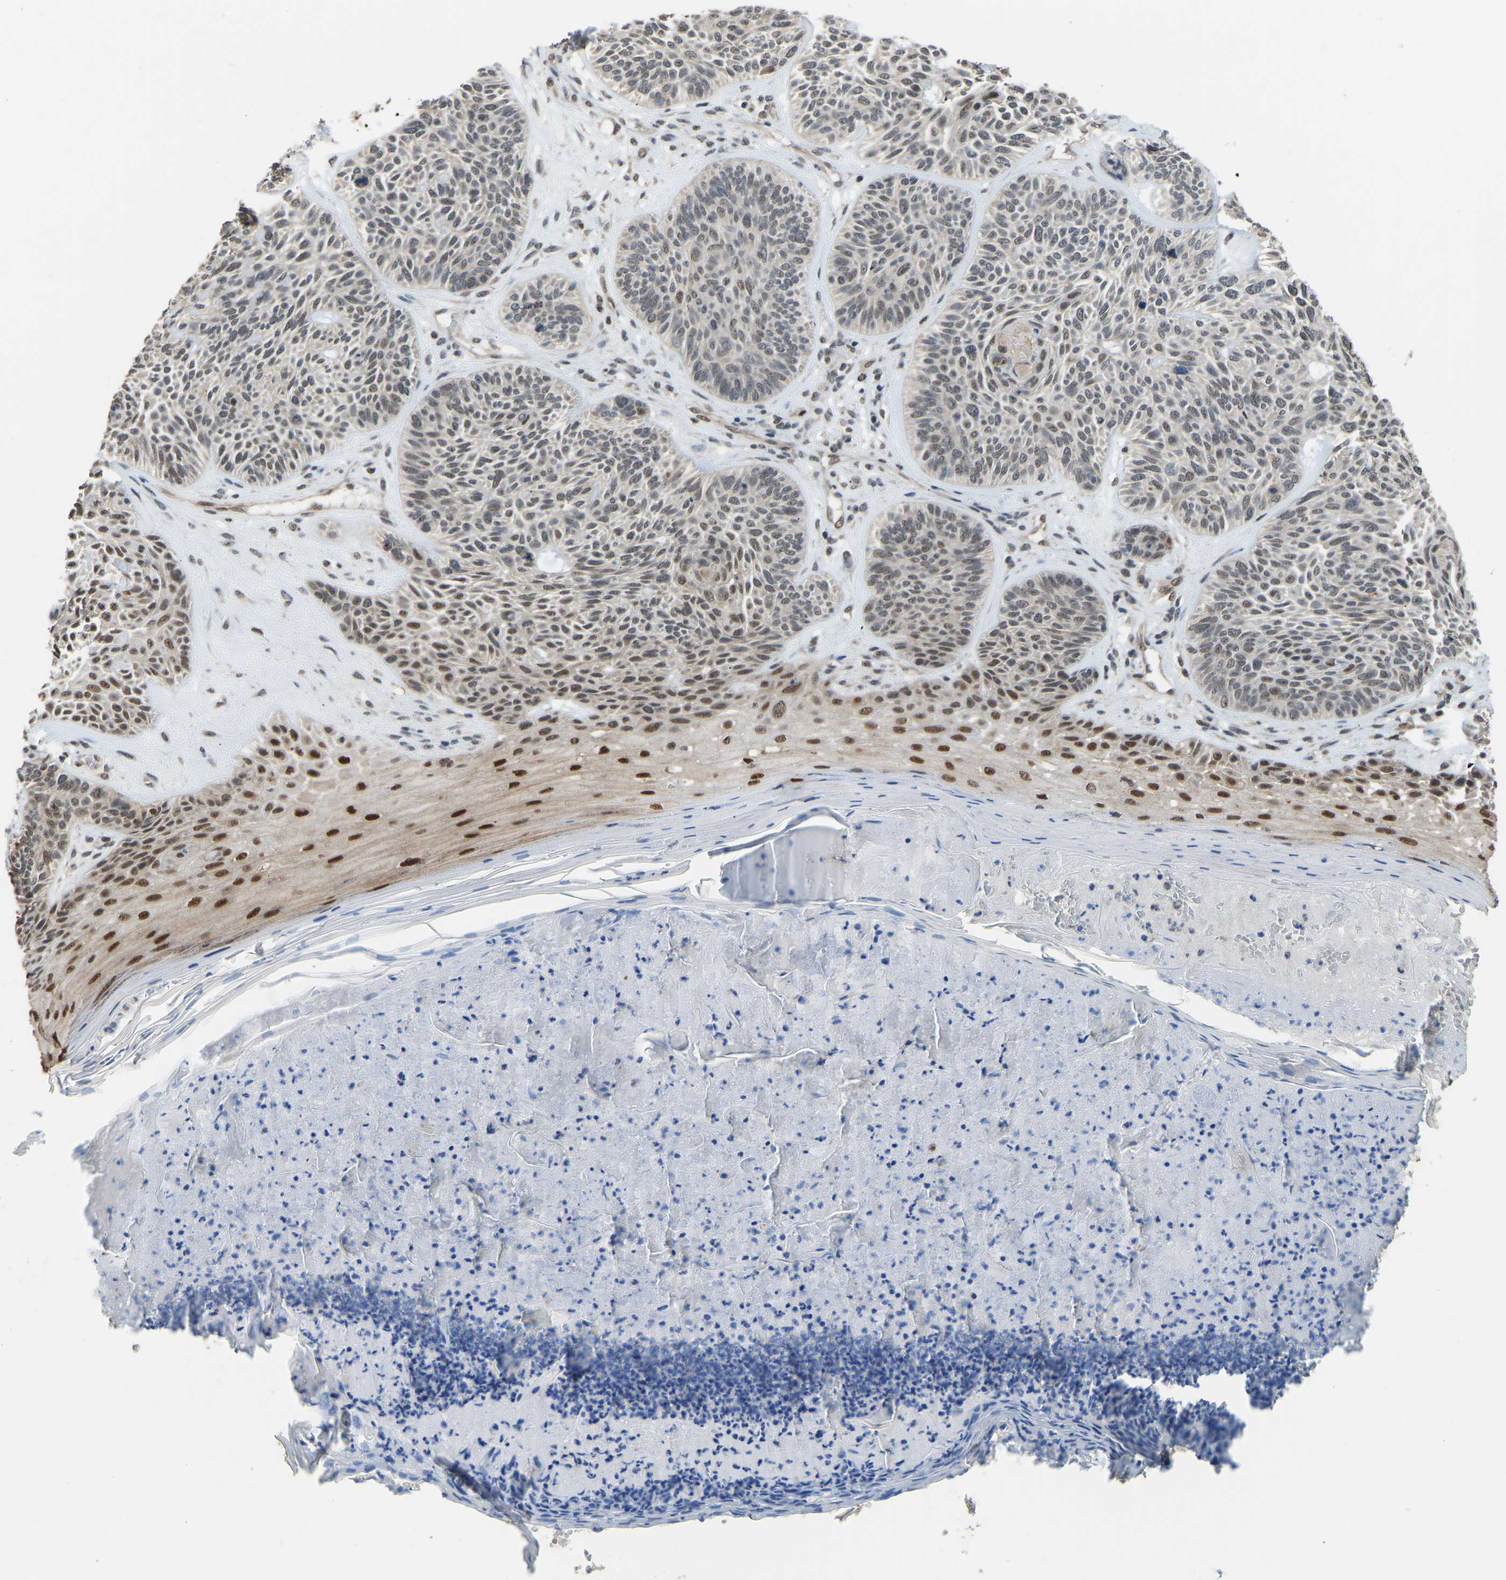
{"staining": {"intensity": "weak", "quantity": "25%-75%", "location": "nuclear"}, "tissue": "skin cancer", "cell_type": "Tumor cells", "image_type": "cancer", "snomed": [{"axis": "morphology", "description": "Basal cell carcinoma"}, {"axis": "topography", "description": "Skin"}], "caption": "Protein positivity by immunohistochemistry (IHC) demonstrates weak nuclear positivity in about 25%-75% of tumor cells in basal cell carcinoma (skin). (IHC, brightfield microscopy, high magnification).", "gene": "KPNA6", "patient": {"sex": "male", "age": 55}}